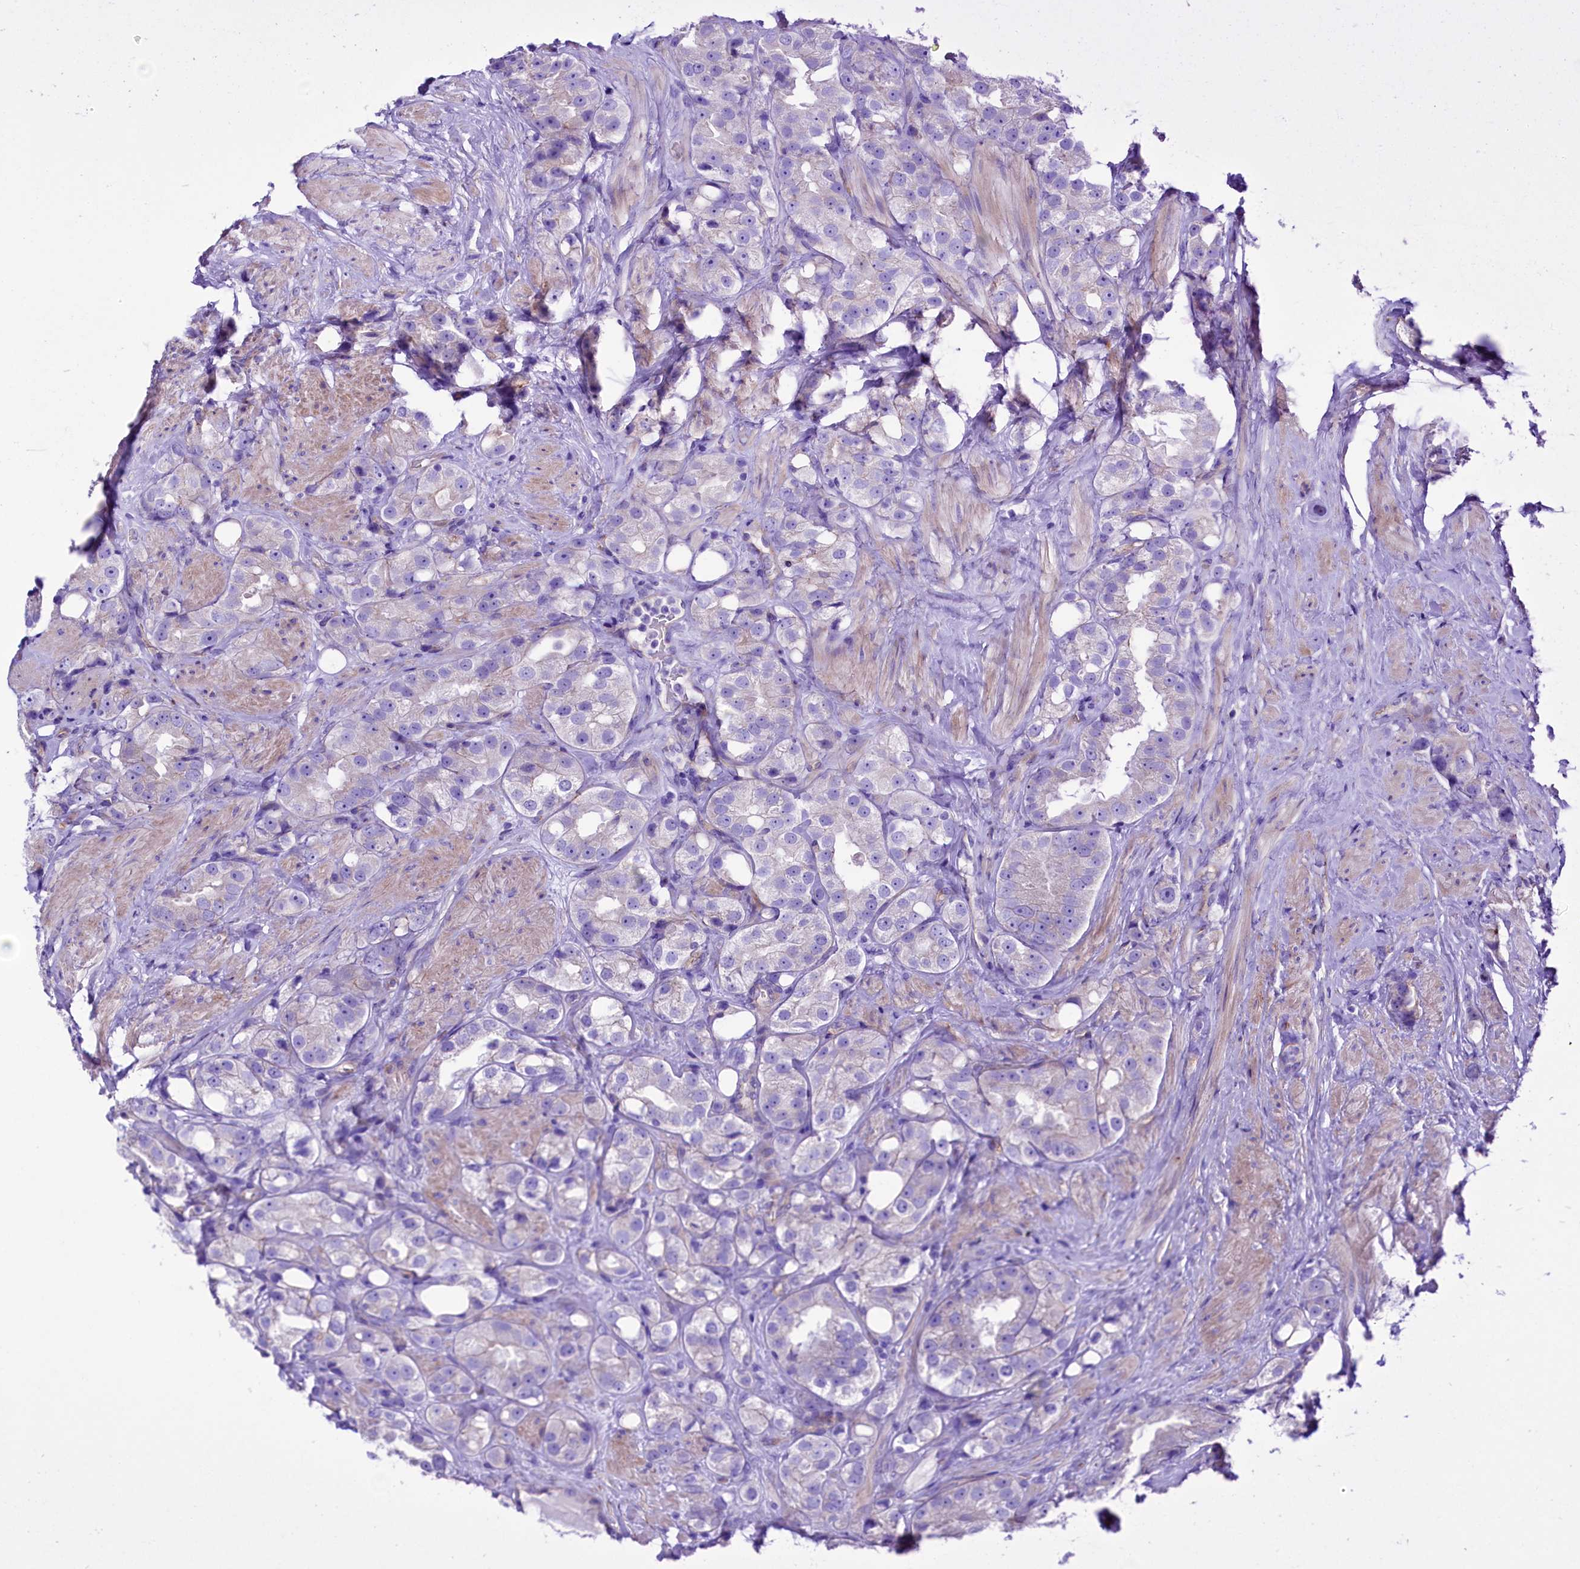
{"staining": {"intensity": "negative", "quantity": "none", "location": "none"}, "tissue": "prostate cancer", "cell_type": "Tumor cells", "image_type": "cancer", "snomed": [{"axis": "morphology", "description": "Adenocarcinoma, NOS"}, {"axis": "topography", "description": "Prostate"}], "caption": "Prostate cancer (adenocarcinoma) was stained to show a protein in brown. There is no significant positivity in tumor cells. (DAB IHC, high magnification).", "gene": "SLF1", "patient": {"sex": "male", "age": 79}}